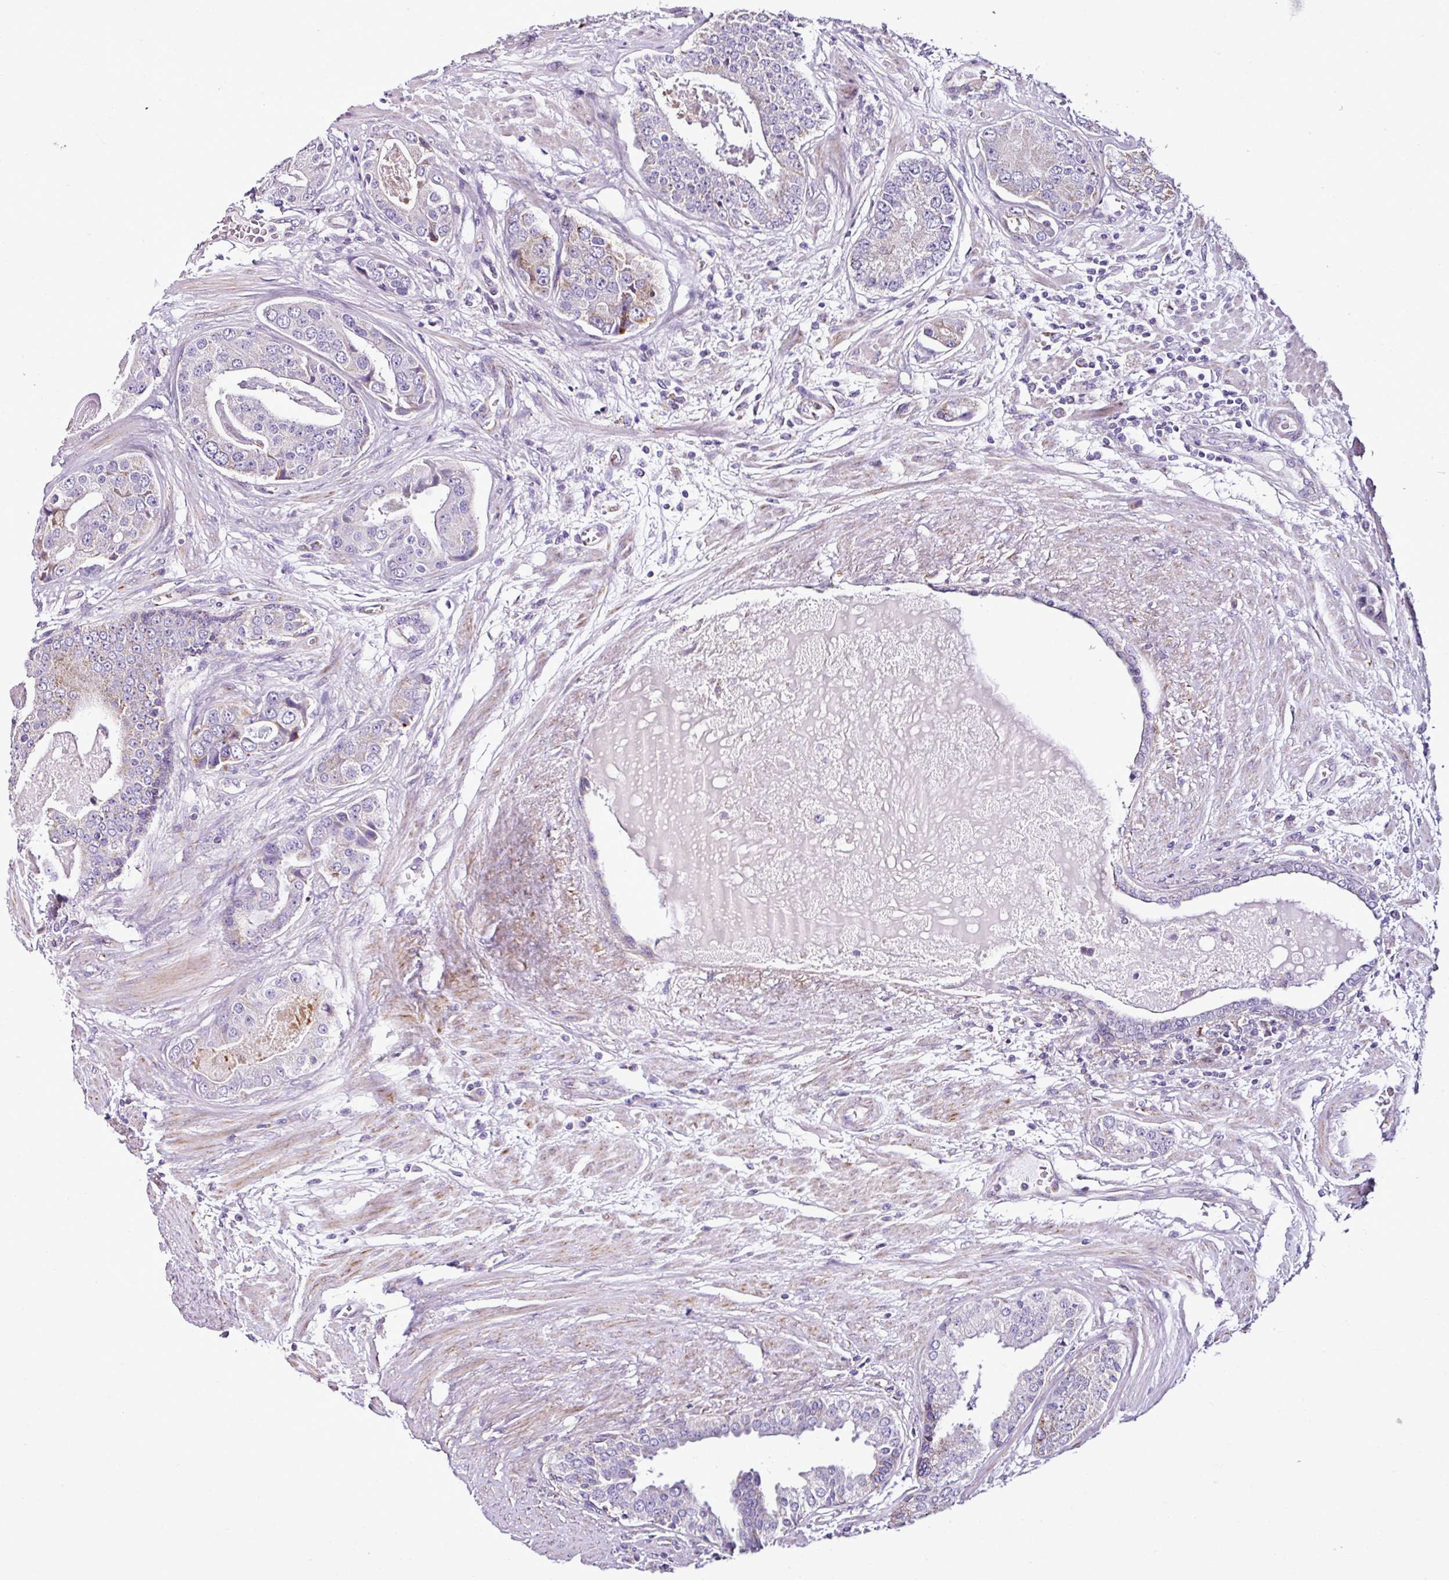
{"staining": {"intensity": "moderate", "quantity": "25%-75%", "location": "cytoplasmic/membranous"}, "tissue": "prostate cancer", "cell_type": "Tumor cells", "image_type": "cancer", "snomed": [{"axis": "morphology", "description": "Adenocarcinoma, High grade"}, {"axis": "topography", "description": "Prostate"}], "caption": "High-grade adenocarcinoma (prostate) stained with immunohistochemistry reveals moderate cytoplasmic/membranous positivity in about 25%-75% of tumor cells. (brown staining indicates protein expression, while blue staining denotes nuclei).", "gene": "DPAGT1", "patient": {"sex": "male", "age": 71}}